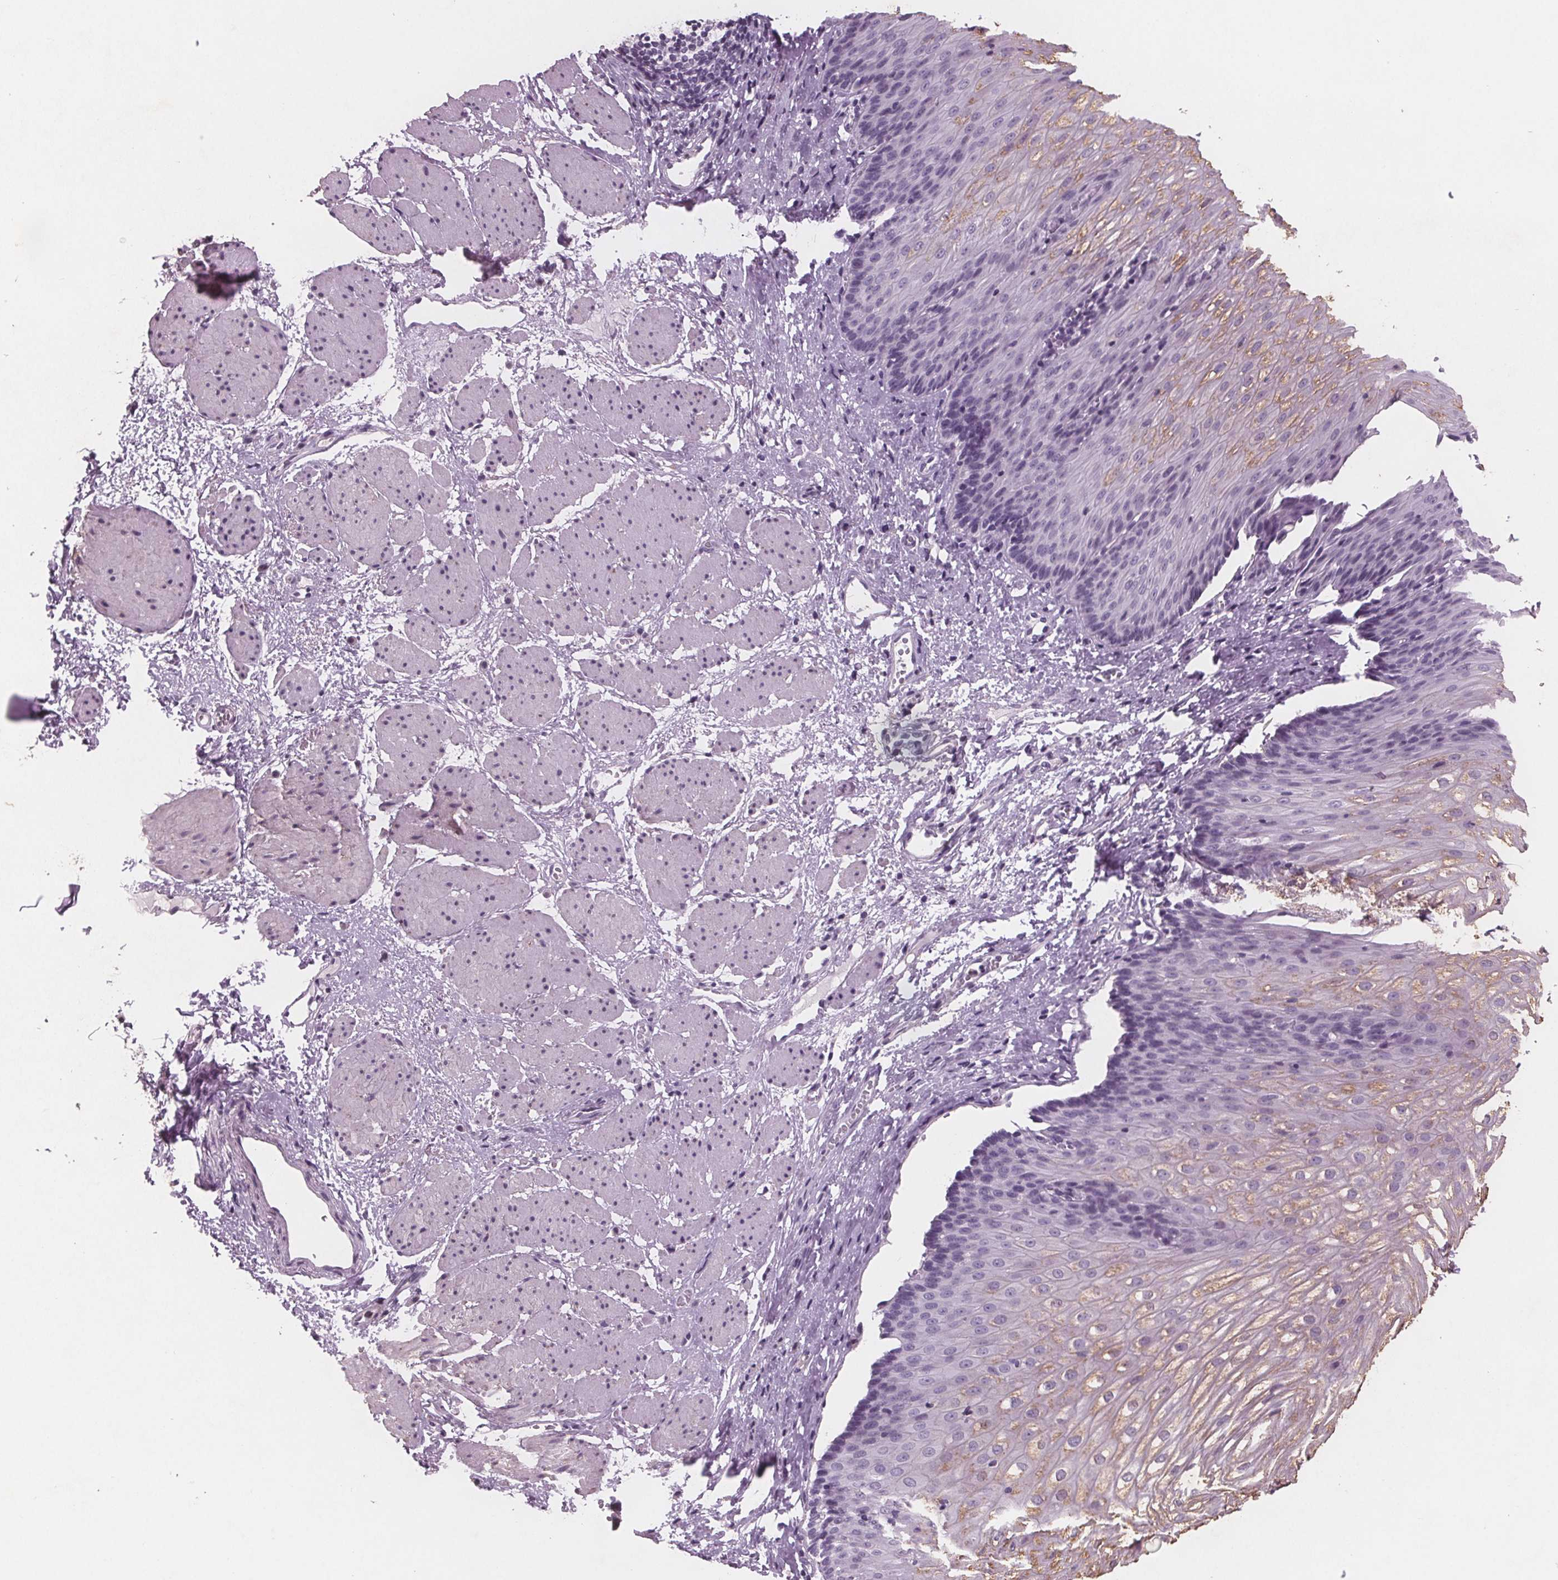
{"staining": {"intensity": "weak", "quantity": "<25%", "location": "cytoplasmic/membranous"}, "tissue": "esophagus", "cell_type": "Squamous epithelial cells", "image_type": "normal", "snomed": [{"axis": "morphology", "description": "Normal tissue, NOS"}, {"axis": "topography", "description": "Esophagus"}], "caption": "High power microscopy micrograph of an immunohistochemistry photomicrograph of benign esophagus, revealing no significant positivity in squamous epithelial cells. Nuclei are stained in blue.", "gene": "PTPN14", "patient": {"sex": "male", "age": 62}}